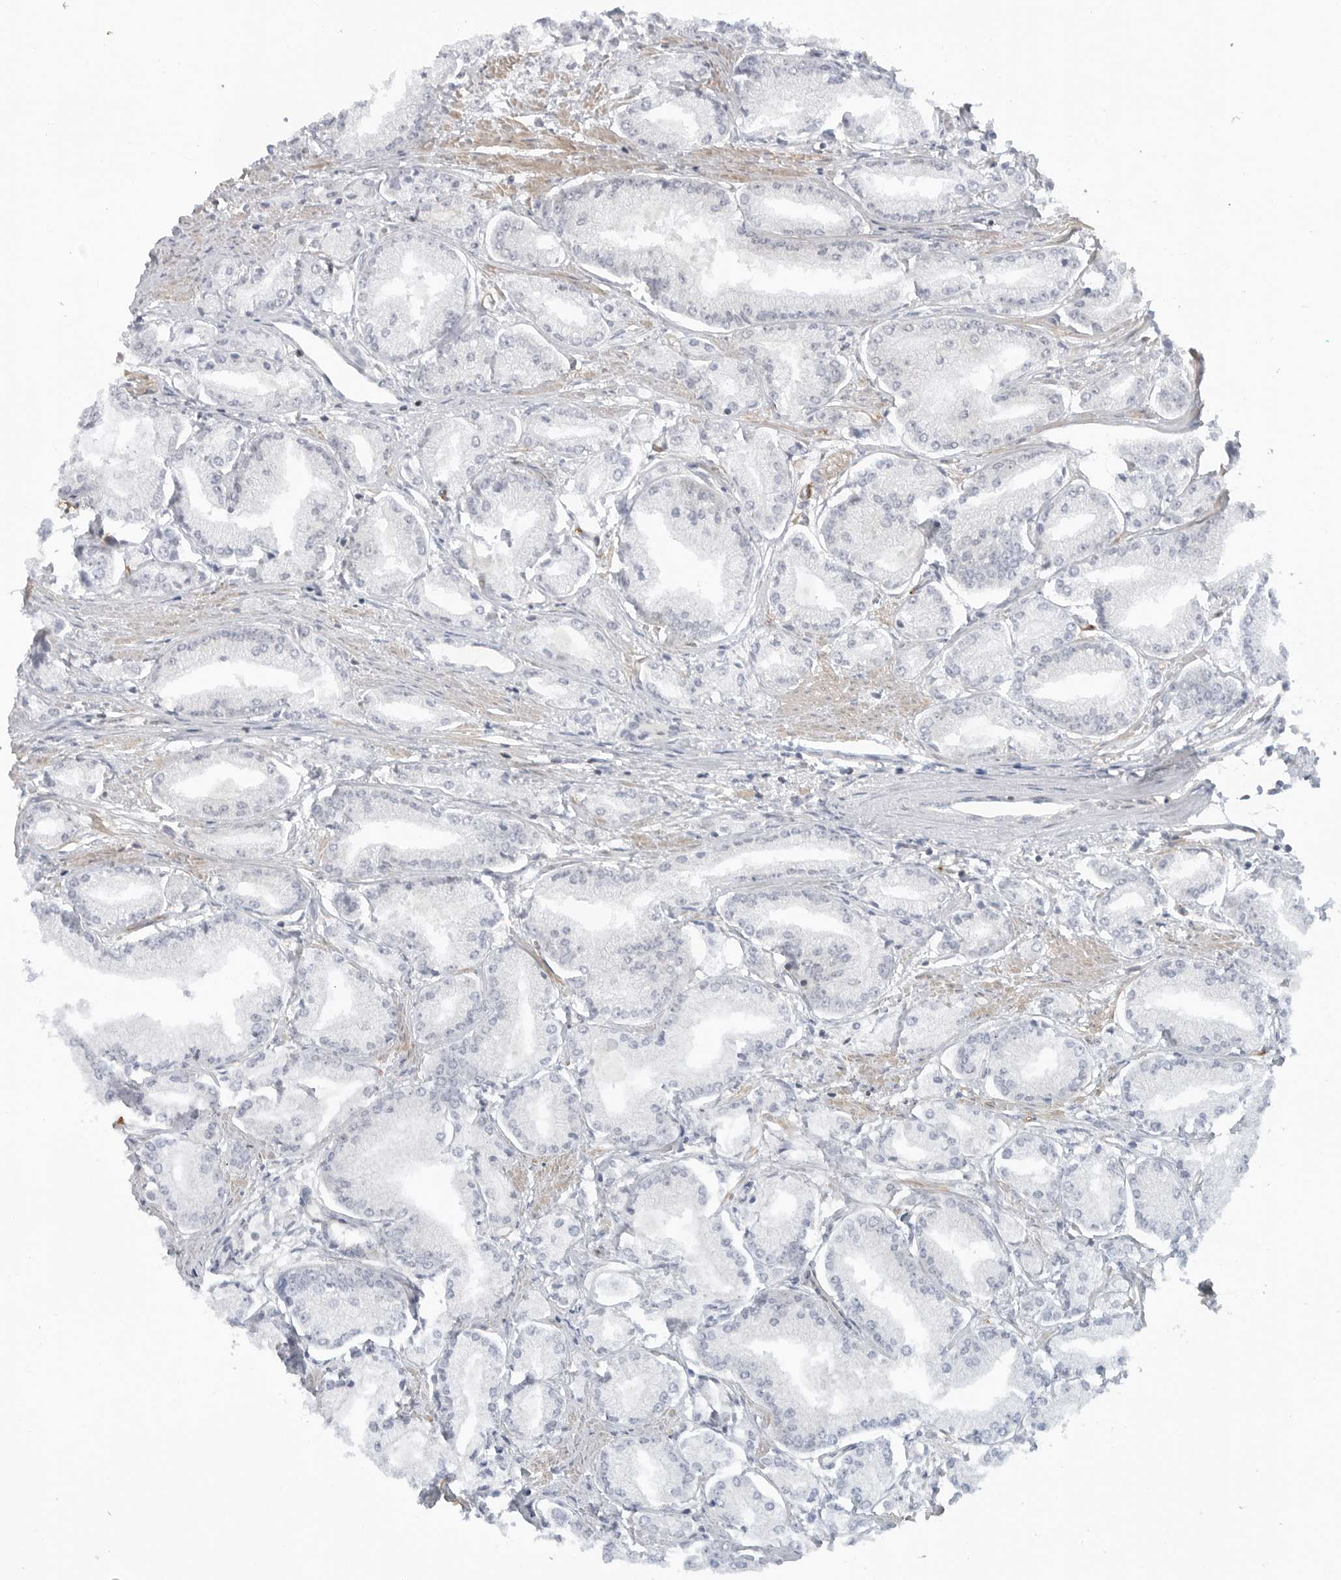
{"staining": {"intensity": "negative", "quantity": "none", "location": "none"}, "tissue": "prostate cancer", "cell_type": "Tumor cells", "image_type": "cancer", "snomed": [{"axis": "morphology", "description": "Adenocarcinoma, Low grade"}, {"axis": "topography", "description": "Prostate"}], "caption": "Immunohistochemistry (IHC) micrograph of neoplastic tissue: human prostate cancer (adenocarcinoma (low-grade)) stained with DAB (3,3'-diaminobenzidine) reveals no significant protein staining in tumor cells. (Stains: DAB (3,3'-diaminobenzidine) immunohistochemistry with hematoxylin counter stain, Microscopy: brightfield microscopy at high magnification).", "gene": "STXBP3", "patient": {"sex": "male", "age": 52}}